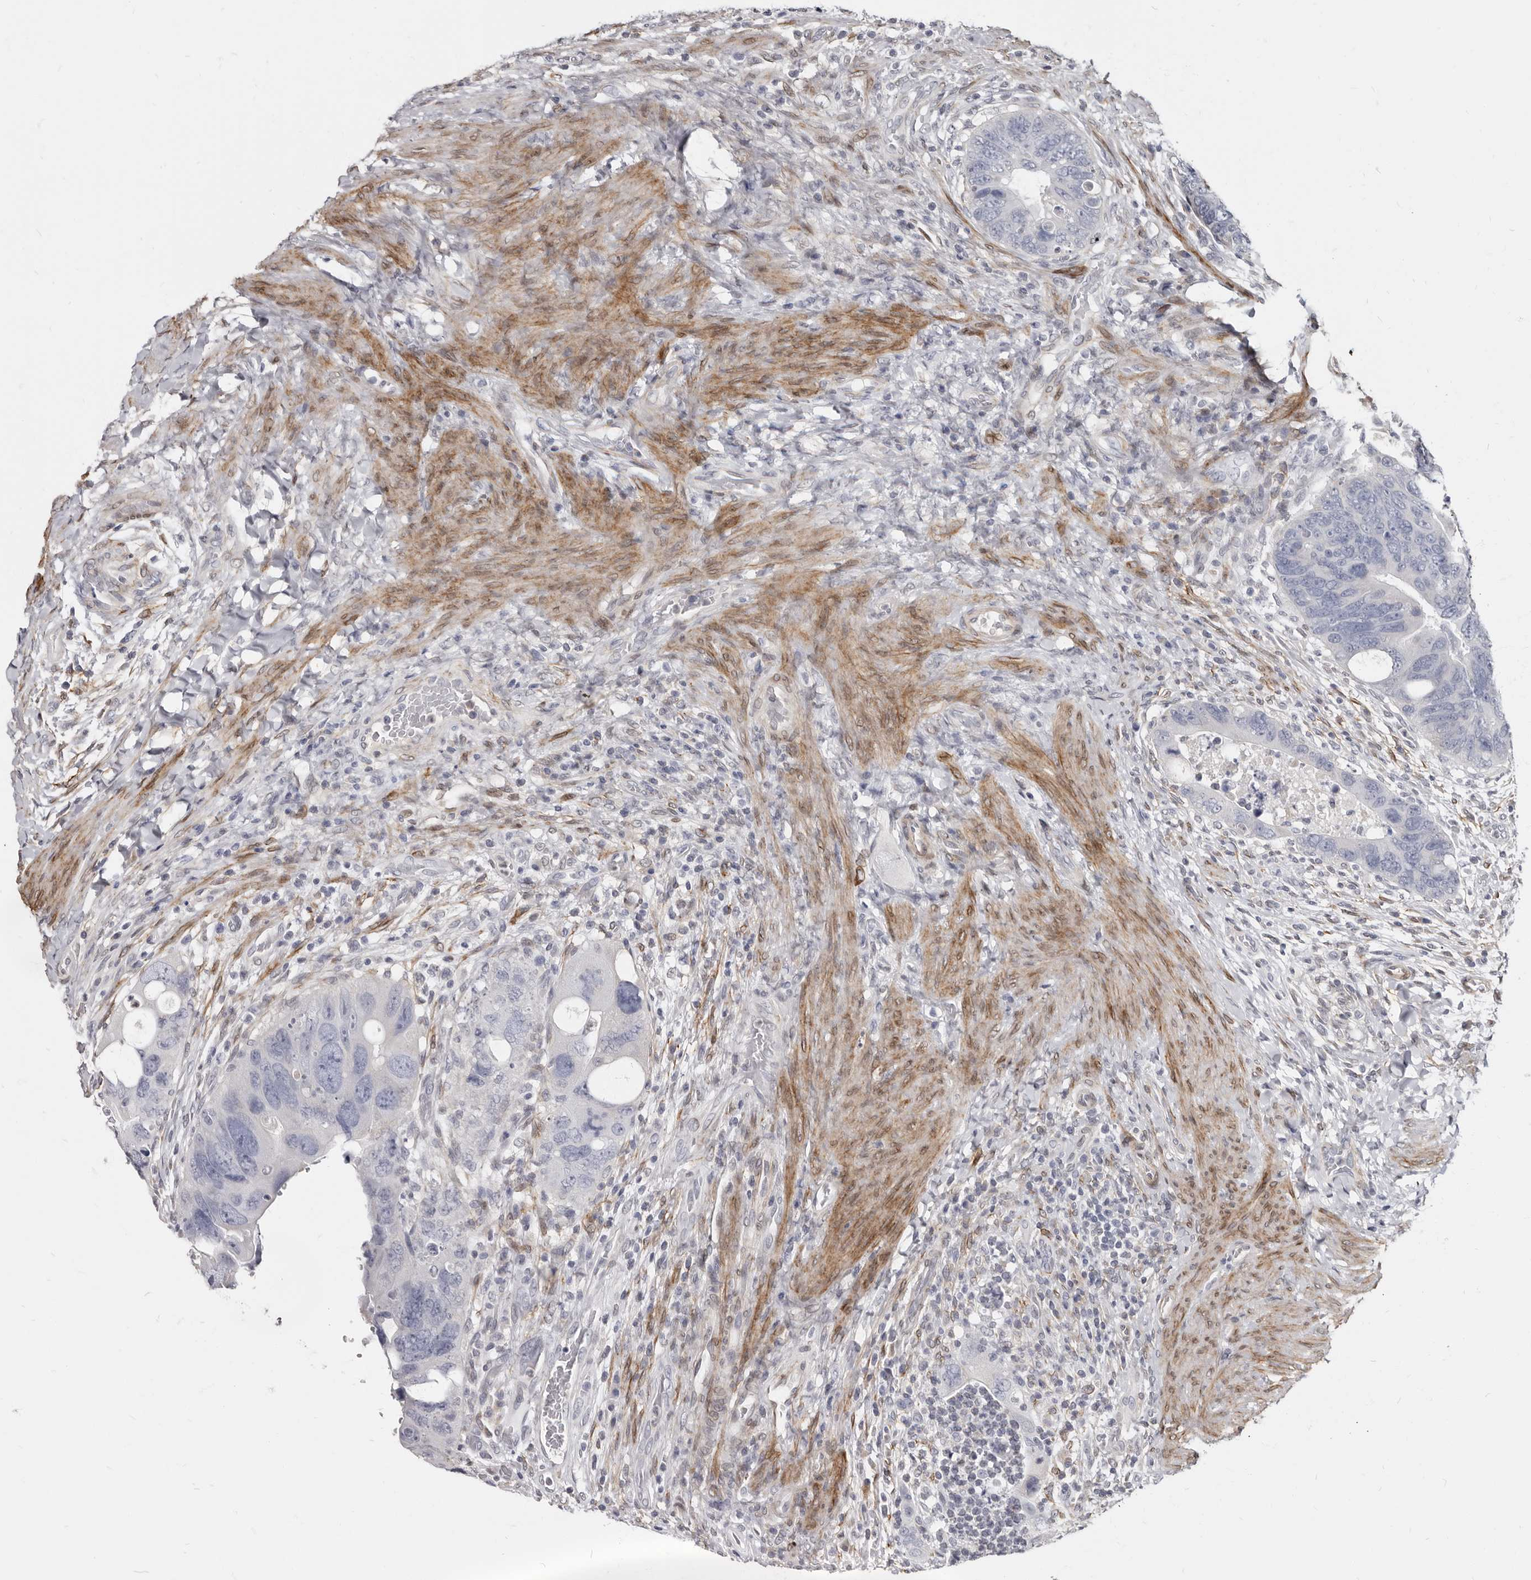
{"staining": {"intensity": "negative", "quantity": "none", "location": "none"}, "tissue": "colorectal cancer", "cell_type": "Tumor cells", "image_type": "cancer", "snomed": [{"axis": "morphology", "description": "Adenocarcinoma, NOS"}, {"axis": "topography", "description": "Rectum"}], "caption": "Tumor cells show no significant protein staining in colorectal cancer (adenocarcinoma).", "gene": "MRGPRF", "patient": {"sex": "male", "age": 59}}